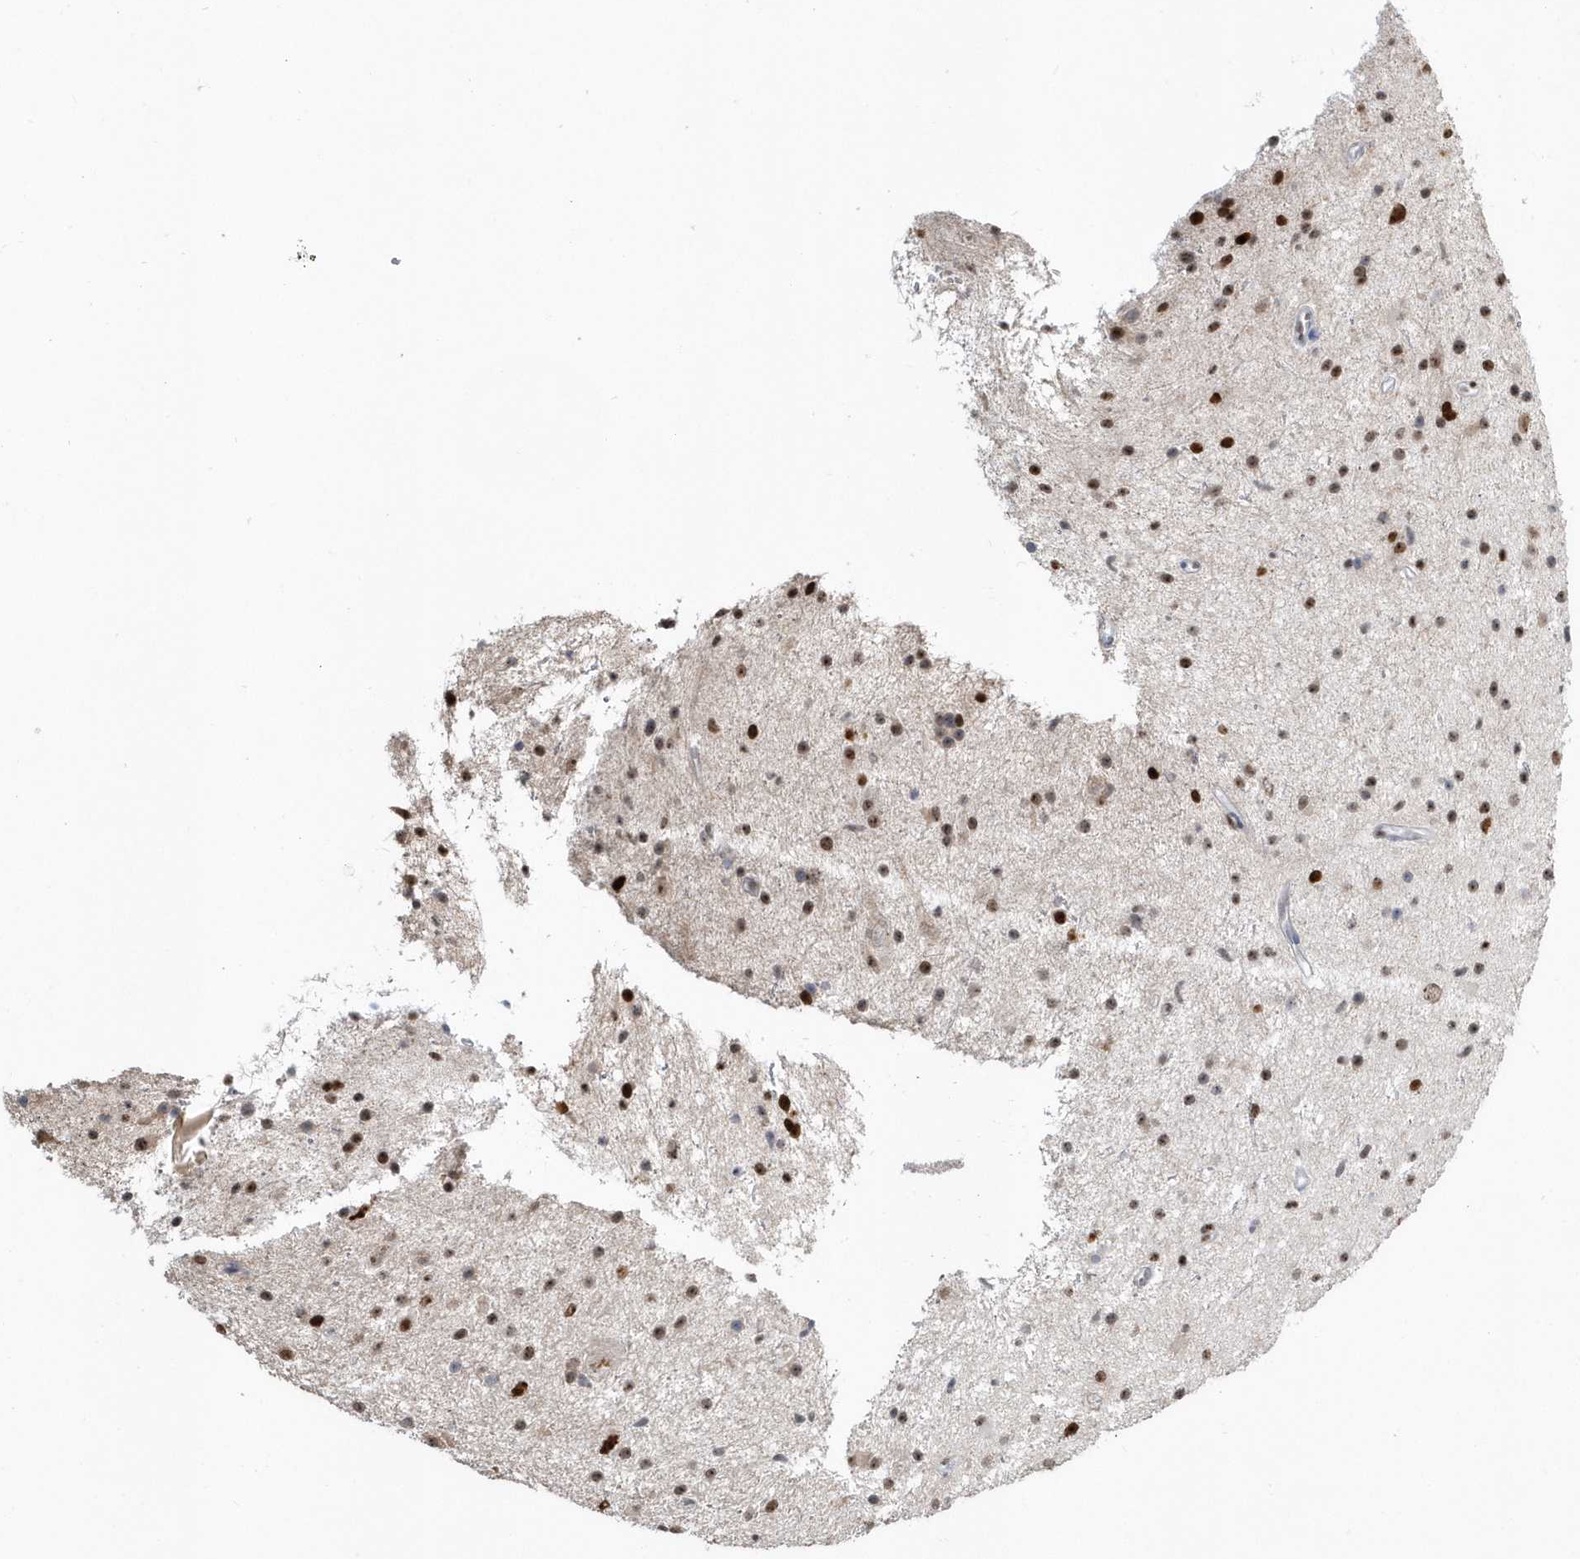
{"staining": {"intensity": "moderate", "quantity": "25%-75%", "location": "nuclear"}, "tissue": "glioma", "cell_type": "Tumor cells", "image_type": "cancer", "snomed": [{"axis": "morphology", "description": "Glioma, malignant, Low grade"}, {"axis": "topography", "description": "Cerebral cortex"}], "caption": "DAB (3,3'-diaminobenzidine) immunohistochemical staining of human glioma reveals moderate nuclear protein staining in approximately 25%-75% of tumor cells.", "gene": "MACROH2A2", "patient": {"sex": "female", "age": 39}}